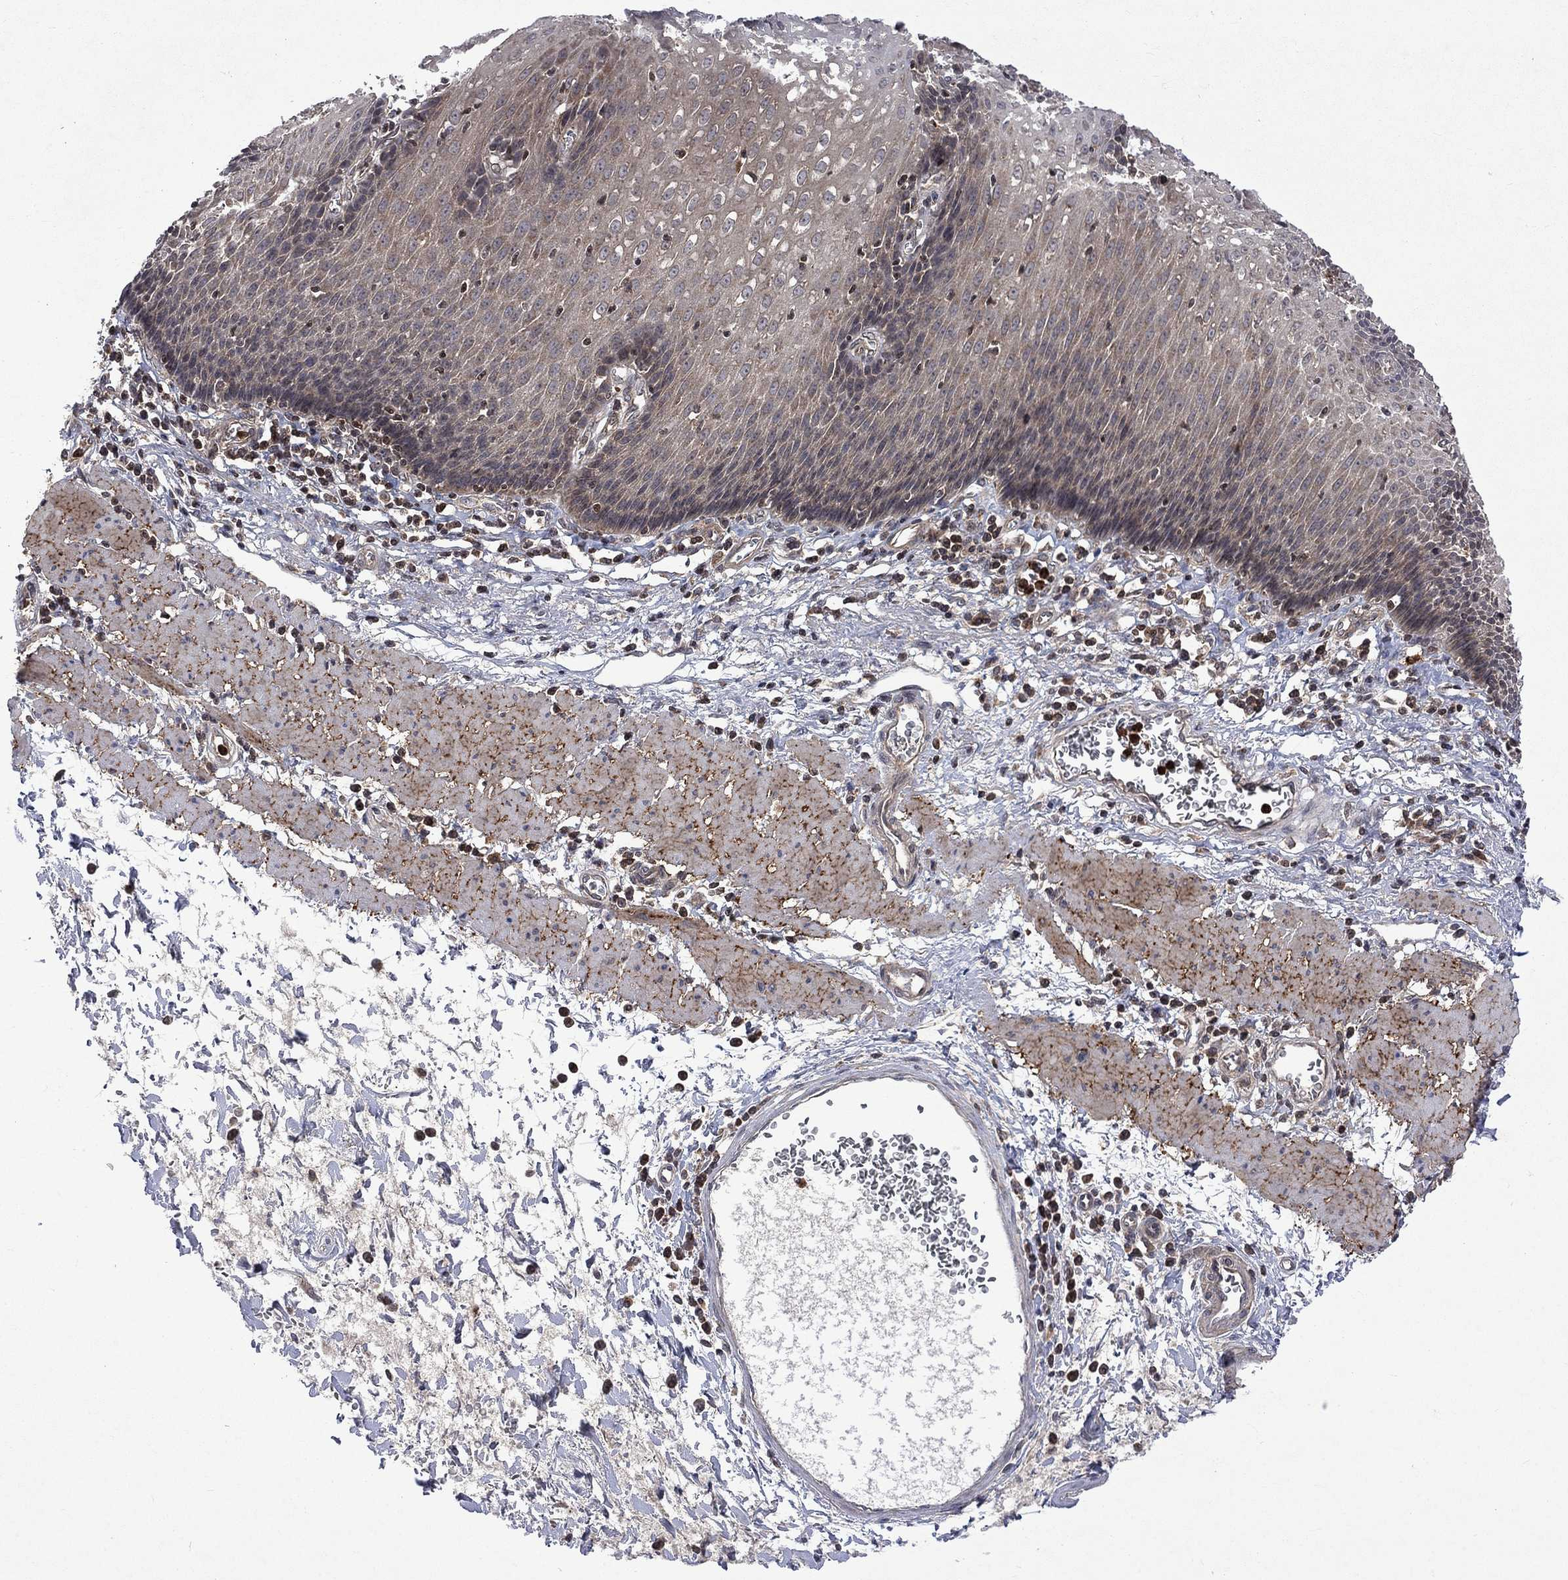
{"staining": {"intensity": "negative", "quantity": "none", "location": "none"}, "tissue": "esophagus", "cell_type": "Squamous epithelial cells", "image_type": "normal", "snomed": [{"axis": "morphology", "description": "Normal tissue, NOS"}, {"axis": "topography", "description": "Esophagus"}], "caption": "Immunohistochemistry (IHC) histopathology image of unremarkable esophagus: esophagus stained with DAB (3,3'-diaminobenzidine) exhibits no significant protein staining in squamous epithelial cells. The staining is performed using DAB brown chromogen with nuclei counter-stained in using hematoxylin.", "gene": "TMEM33", "patient": {"sex": "male", "age": 57}}